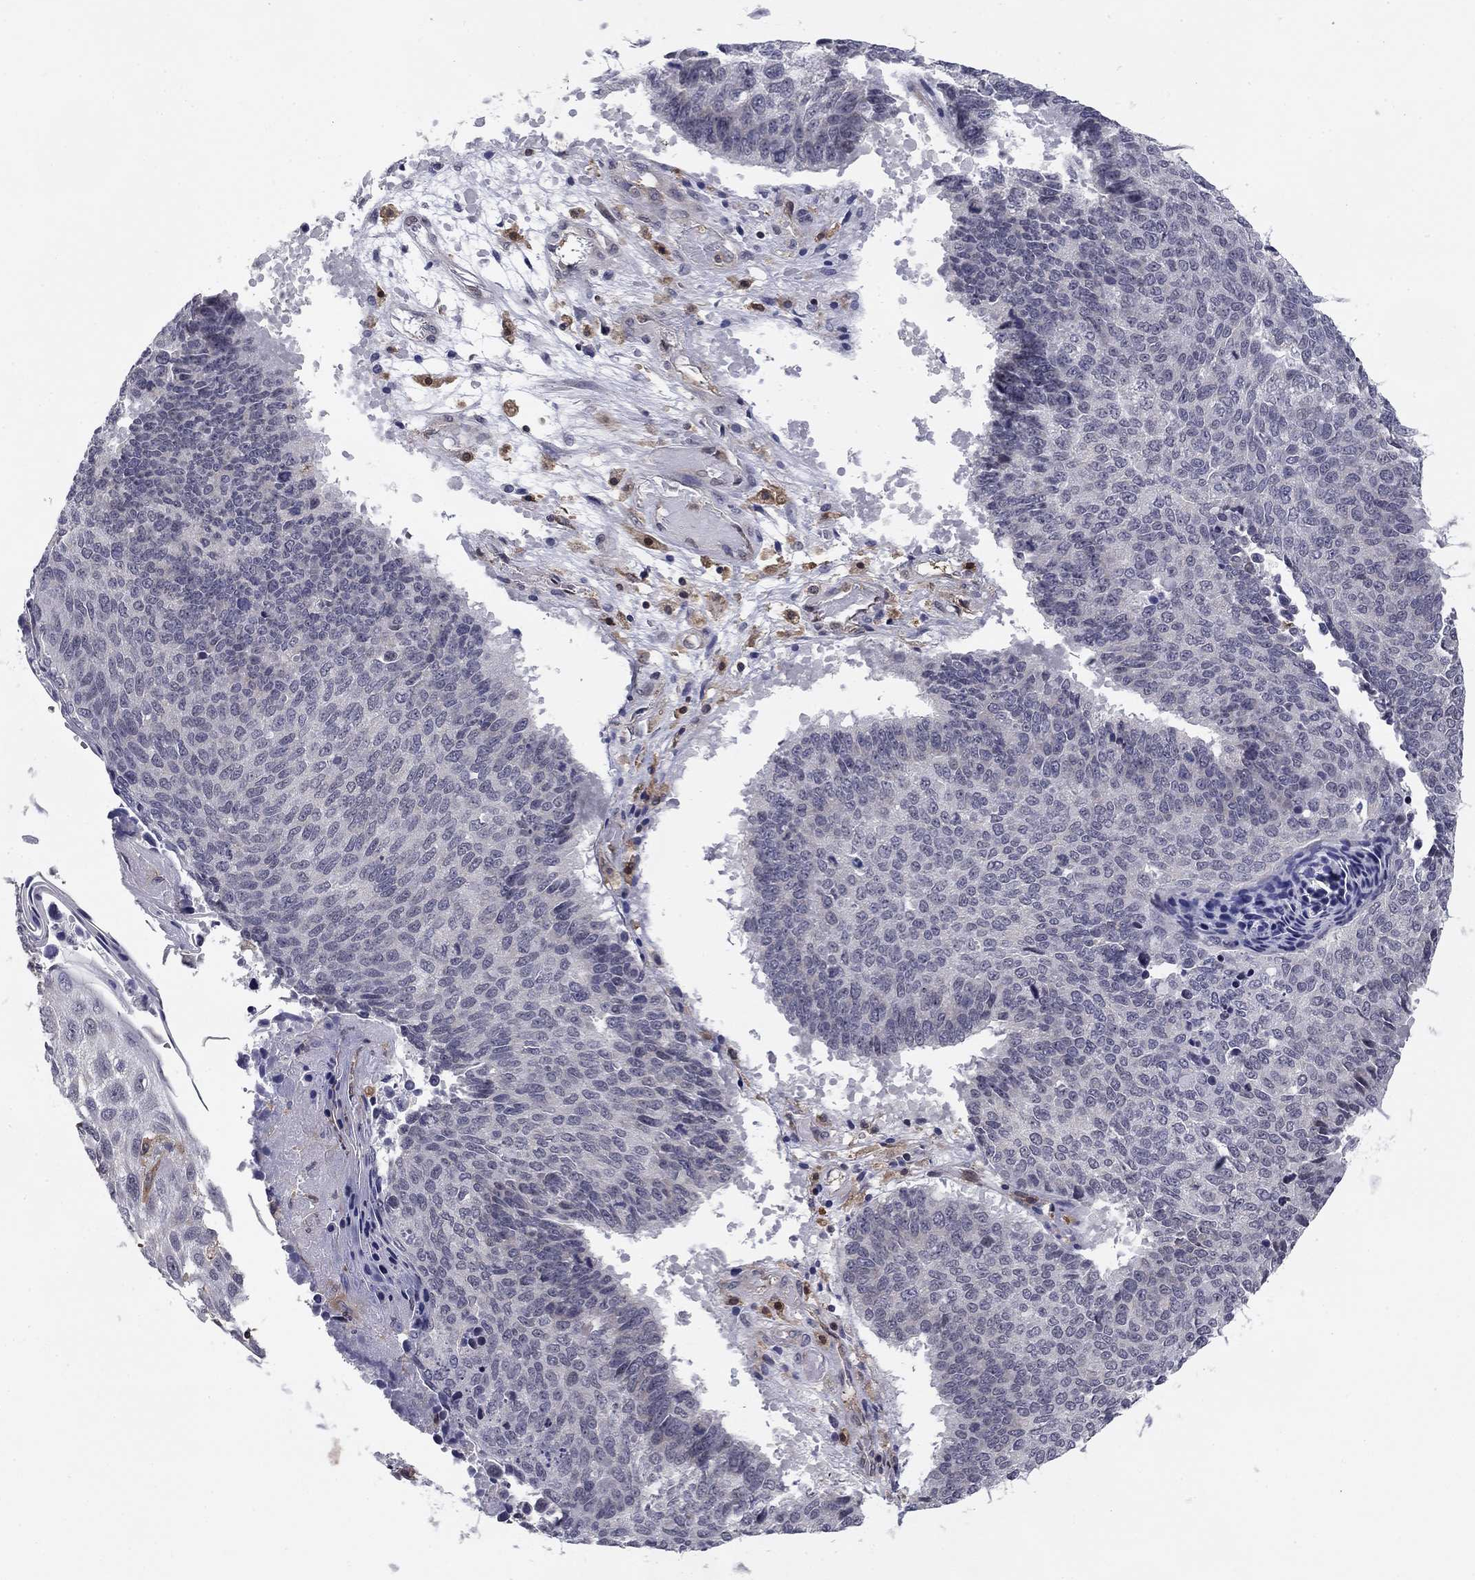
{"staining": {"intensity": "negative", "quantity": "none", "location": "none"}, "tissue": "lung cancer", "cell_type": "Tumor cells", "image_type": "cancer", "snomed": [{"axis": "morphology", "description": "Squamous cell carcinoma, NOS"}, {"axis": "topography", "description": "Lung"}], "caption": "Photomicrograph shows no protein expression in tumor cells of lung cancer tissue.", "gene": "PLCB2", "patient": {"sex": "male", "age": 73}}